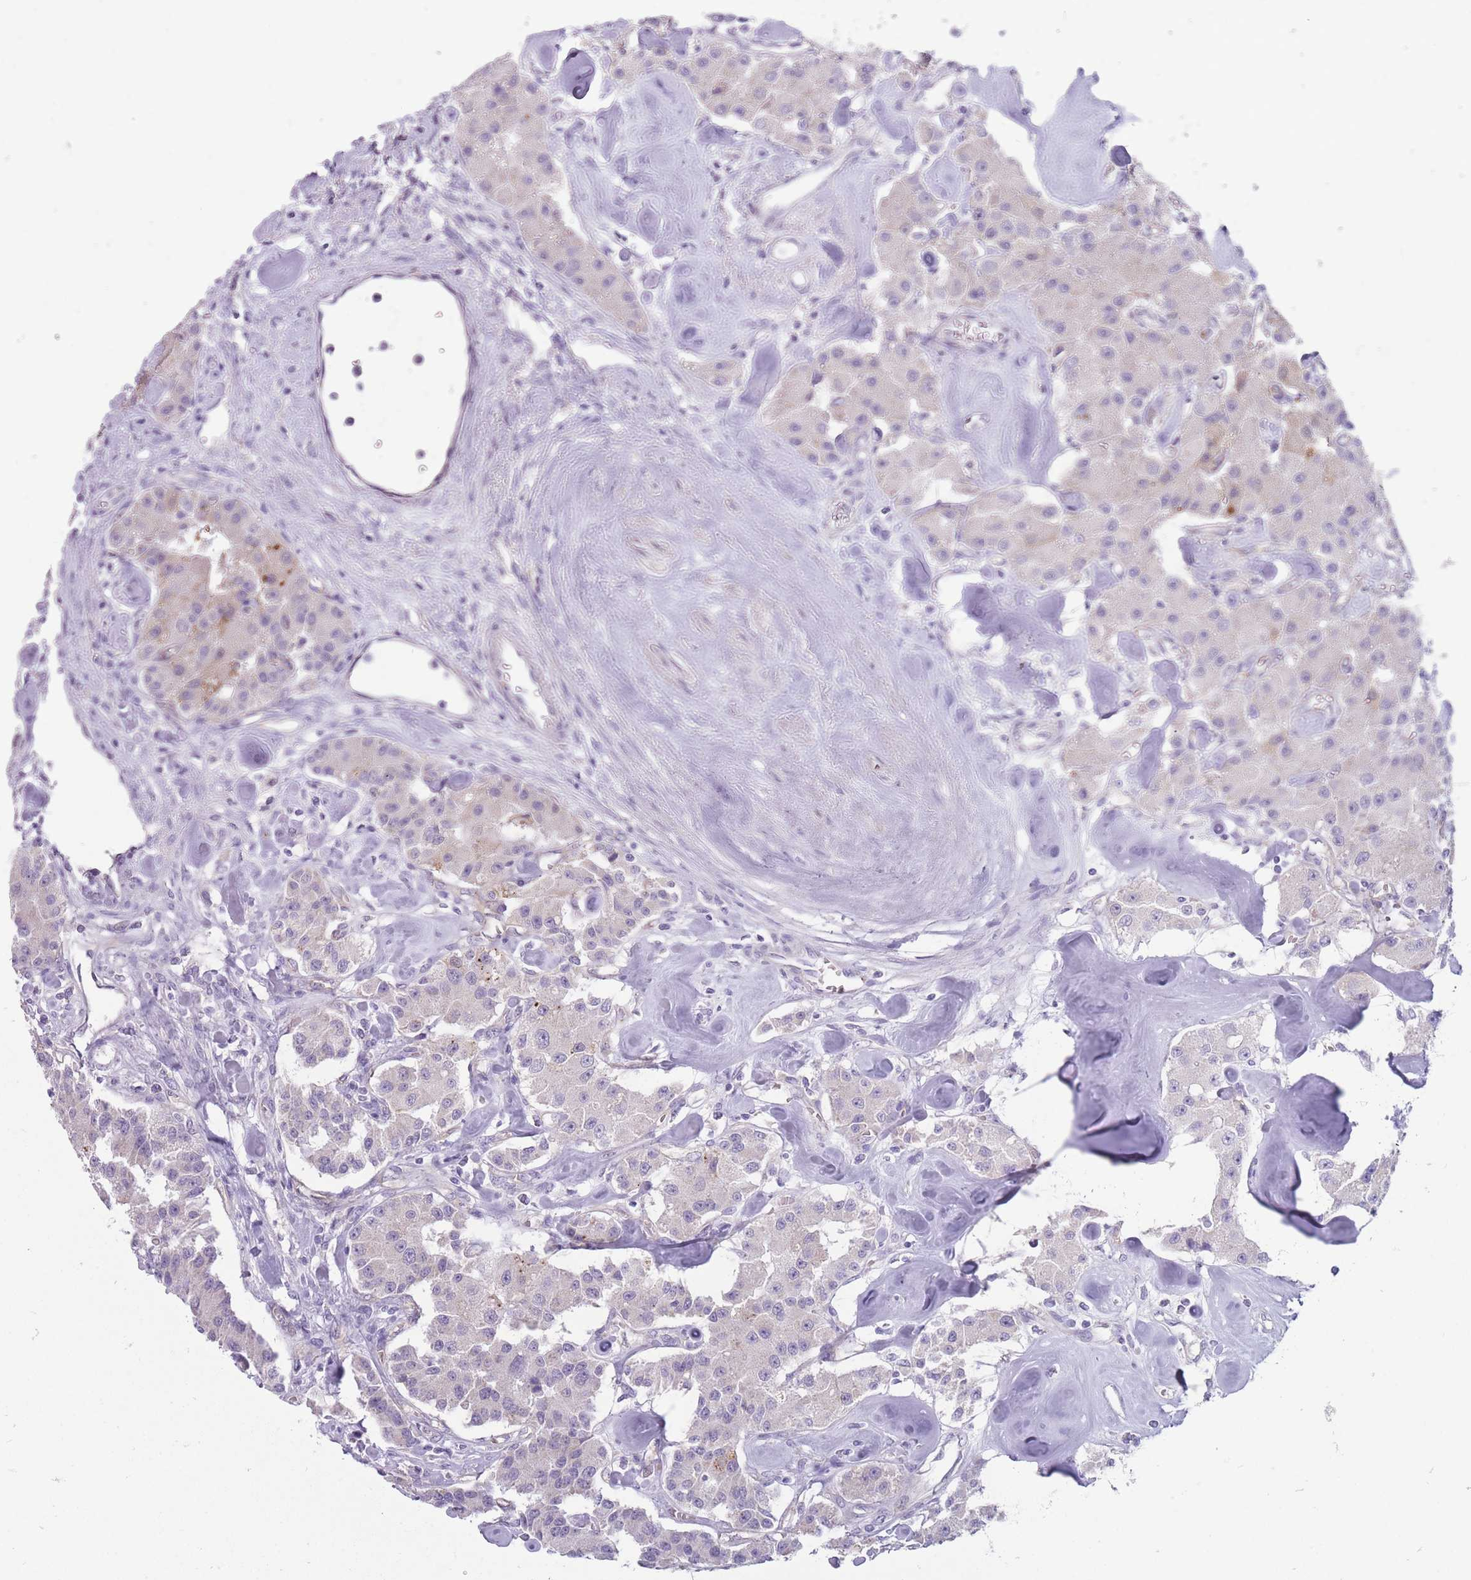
{"staining": {"intensity": "weak", "quantity": "<25%", "location": "cytoplasmic/membranous"}, "tissue": "carcinoid", "cell_type": "Tumor cells", "image_type": "cancer", "snomed": [{"axis": "morphology", "description": "Carcinoid, malignant, NOS"}, {"axis": "topography", "description": "Pancreas"}], "caption": "A histopathology image of human carcinoid is negative for staining in tumor cells.", "gene": "ERICH4", "patient": {"sex": "male", "age": 41}}